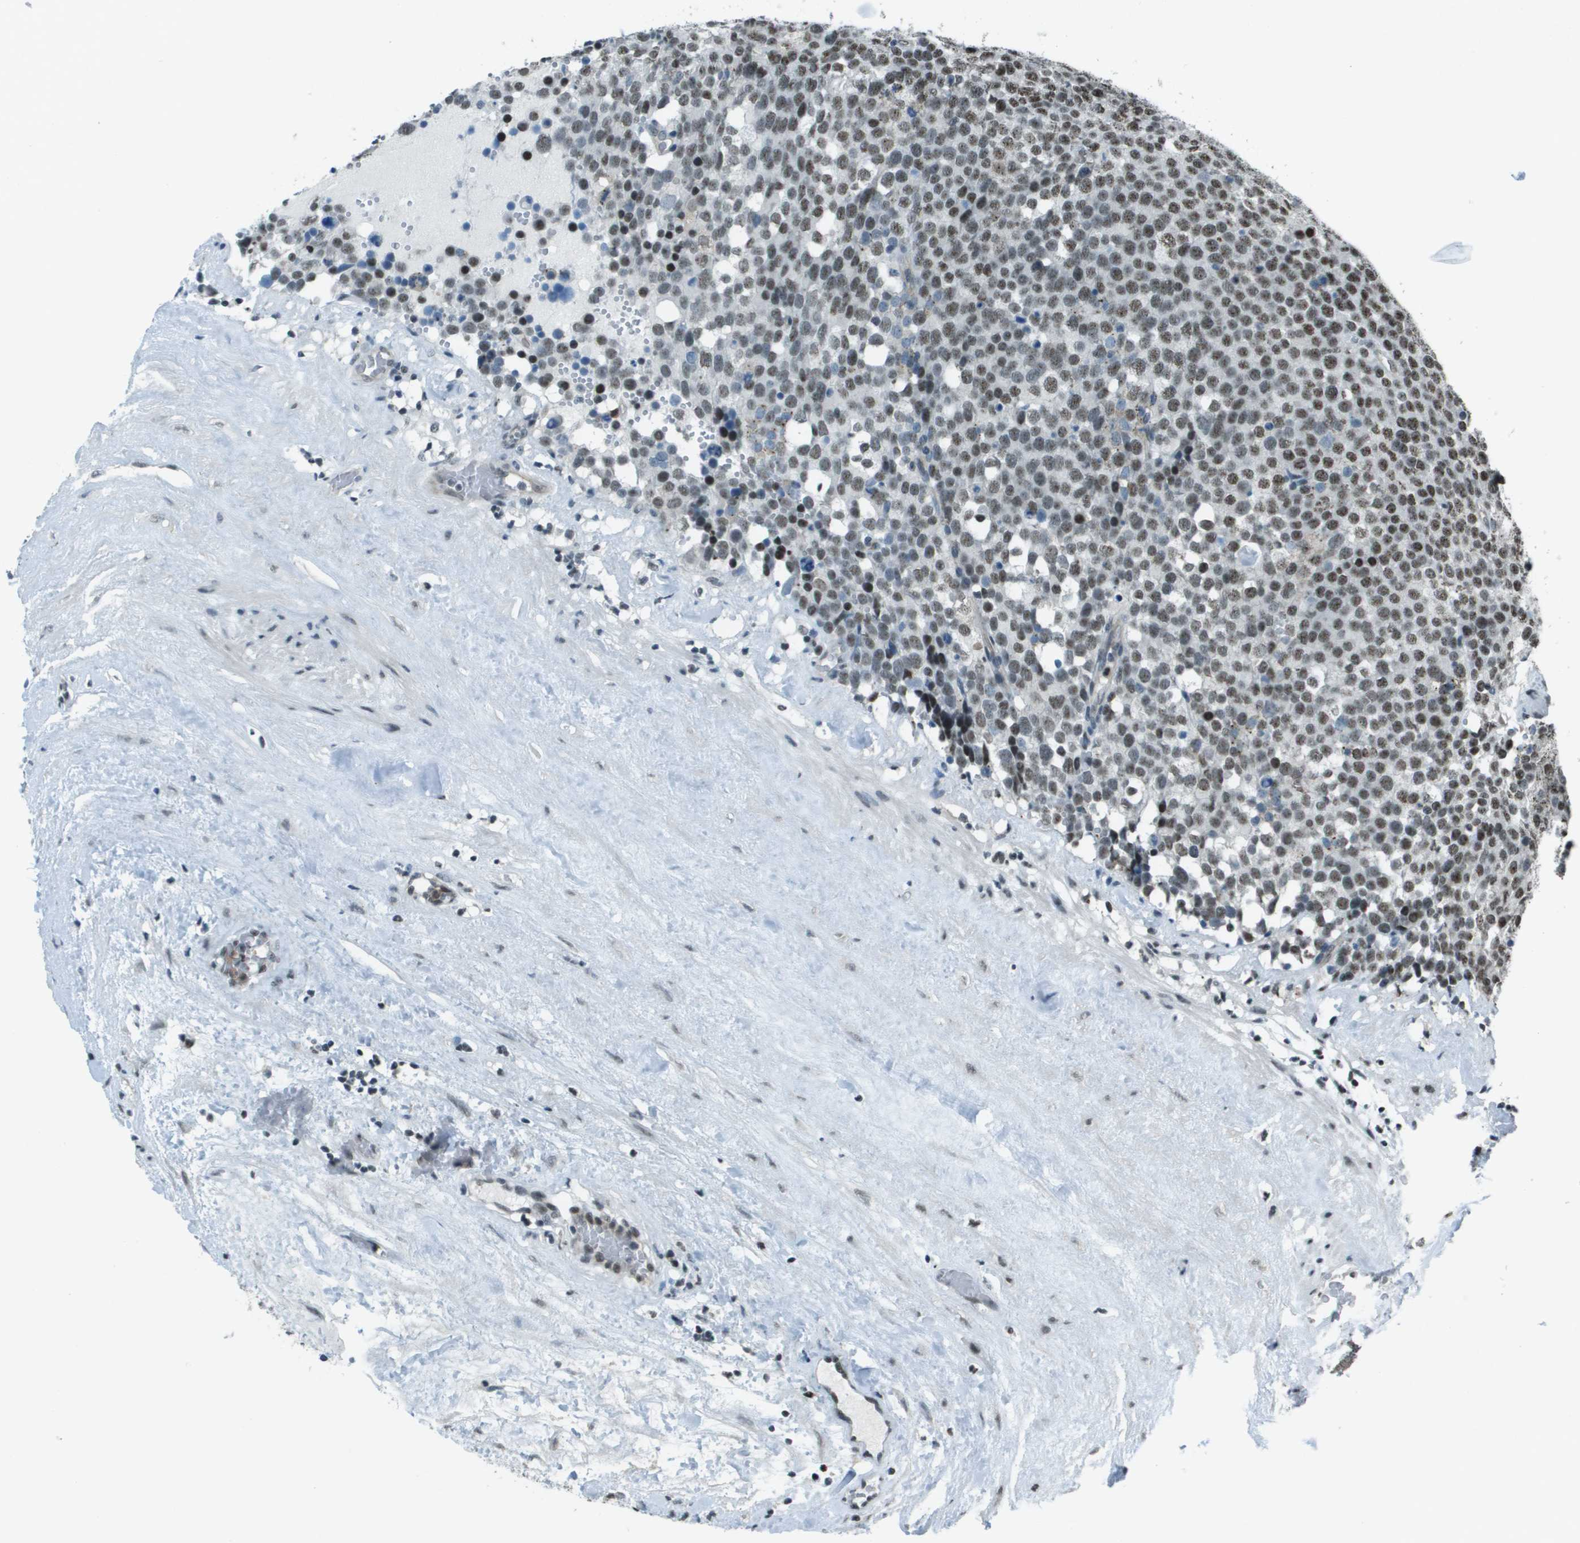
{"staining": {"intensity": "moderate", "quantity": ">75%", "location": "nuclear"}, "tissue": "testis cancer", "cell_type": "Tumor cells", "image_type": "cancer", "snomed": [{"axis": "morphology", "description": "Seminoma, NOS"}, {"axis": "topography", "description": "Testis"}], "caption": "About >75% of tumor cells in seminoma (testis) reveal moderate nuclear protein staining as visualized by brown immunohistochemical staining.", "gene": "DEPDC1", "patient": {"sex": "male", "age": 71}}